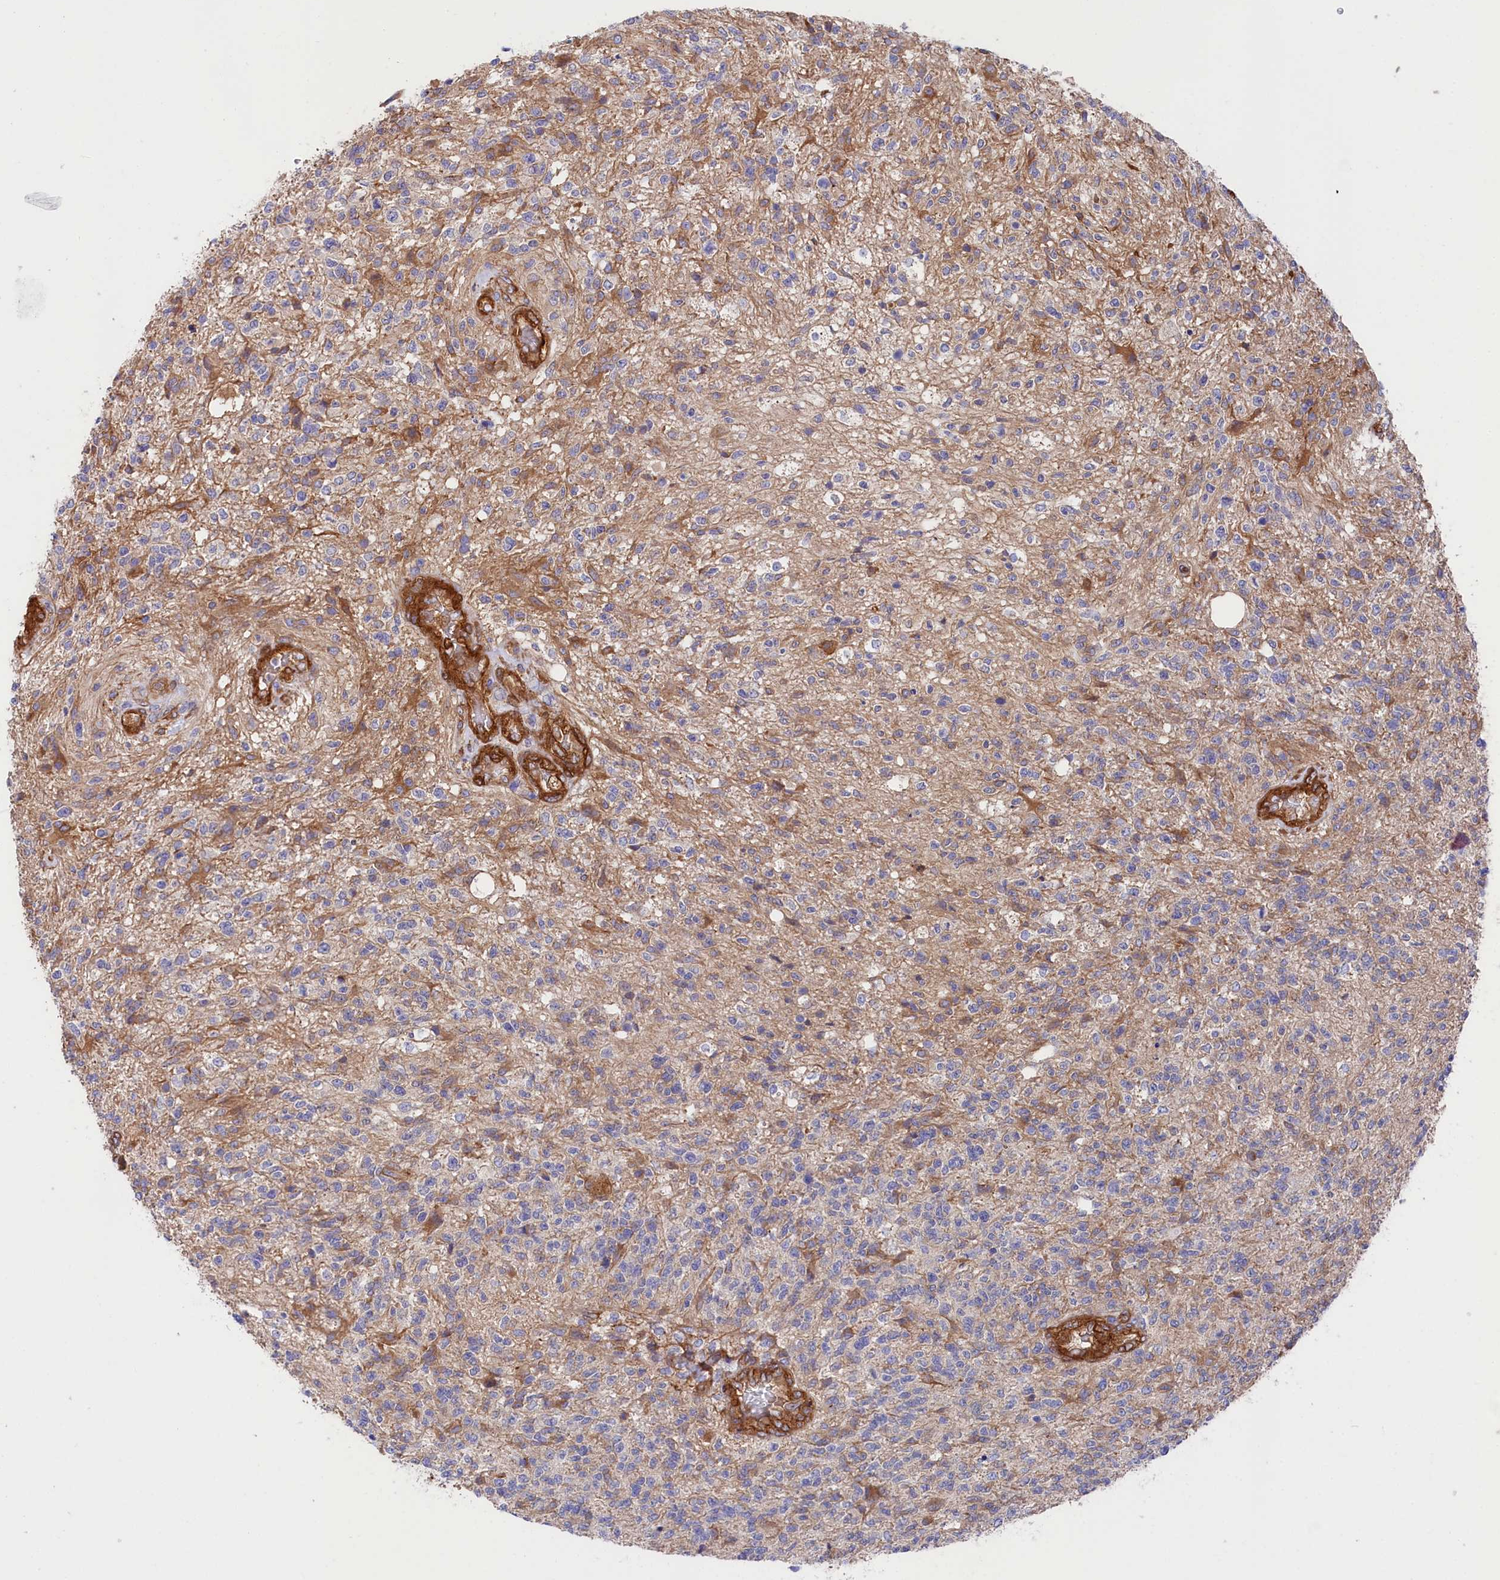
{"staining": {"intensity": "negative", "quantity": "none", "location": "none"}, "tissue": "glioma", "cell_type": "Tumor cells", "image_type": "cancer", "snomed": [{"axis": "morphology", "description": "Glioma, malignant, High grade"}, {"axis": "topography", "description": "Brain"}], "caption": "Immunohistochemical staining of glioma reveals no significant expression in tumor cells. (Brightfield microscopy of DAB (3,3'-diaminobenzidine) immunohistochemistry (IHC) at high magnification).", "gene": "TNKS1BP1", "patient": {"sex": "male", "age": 56}}